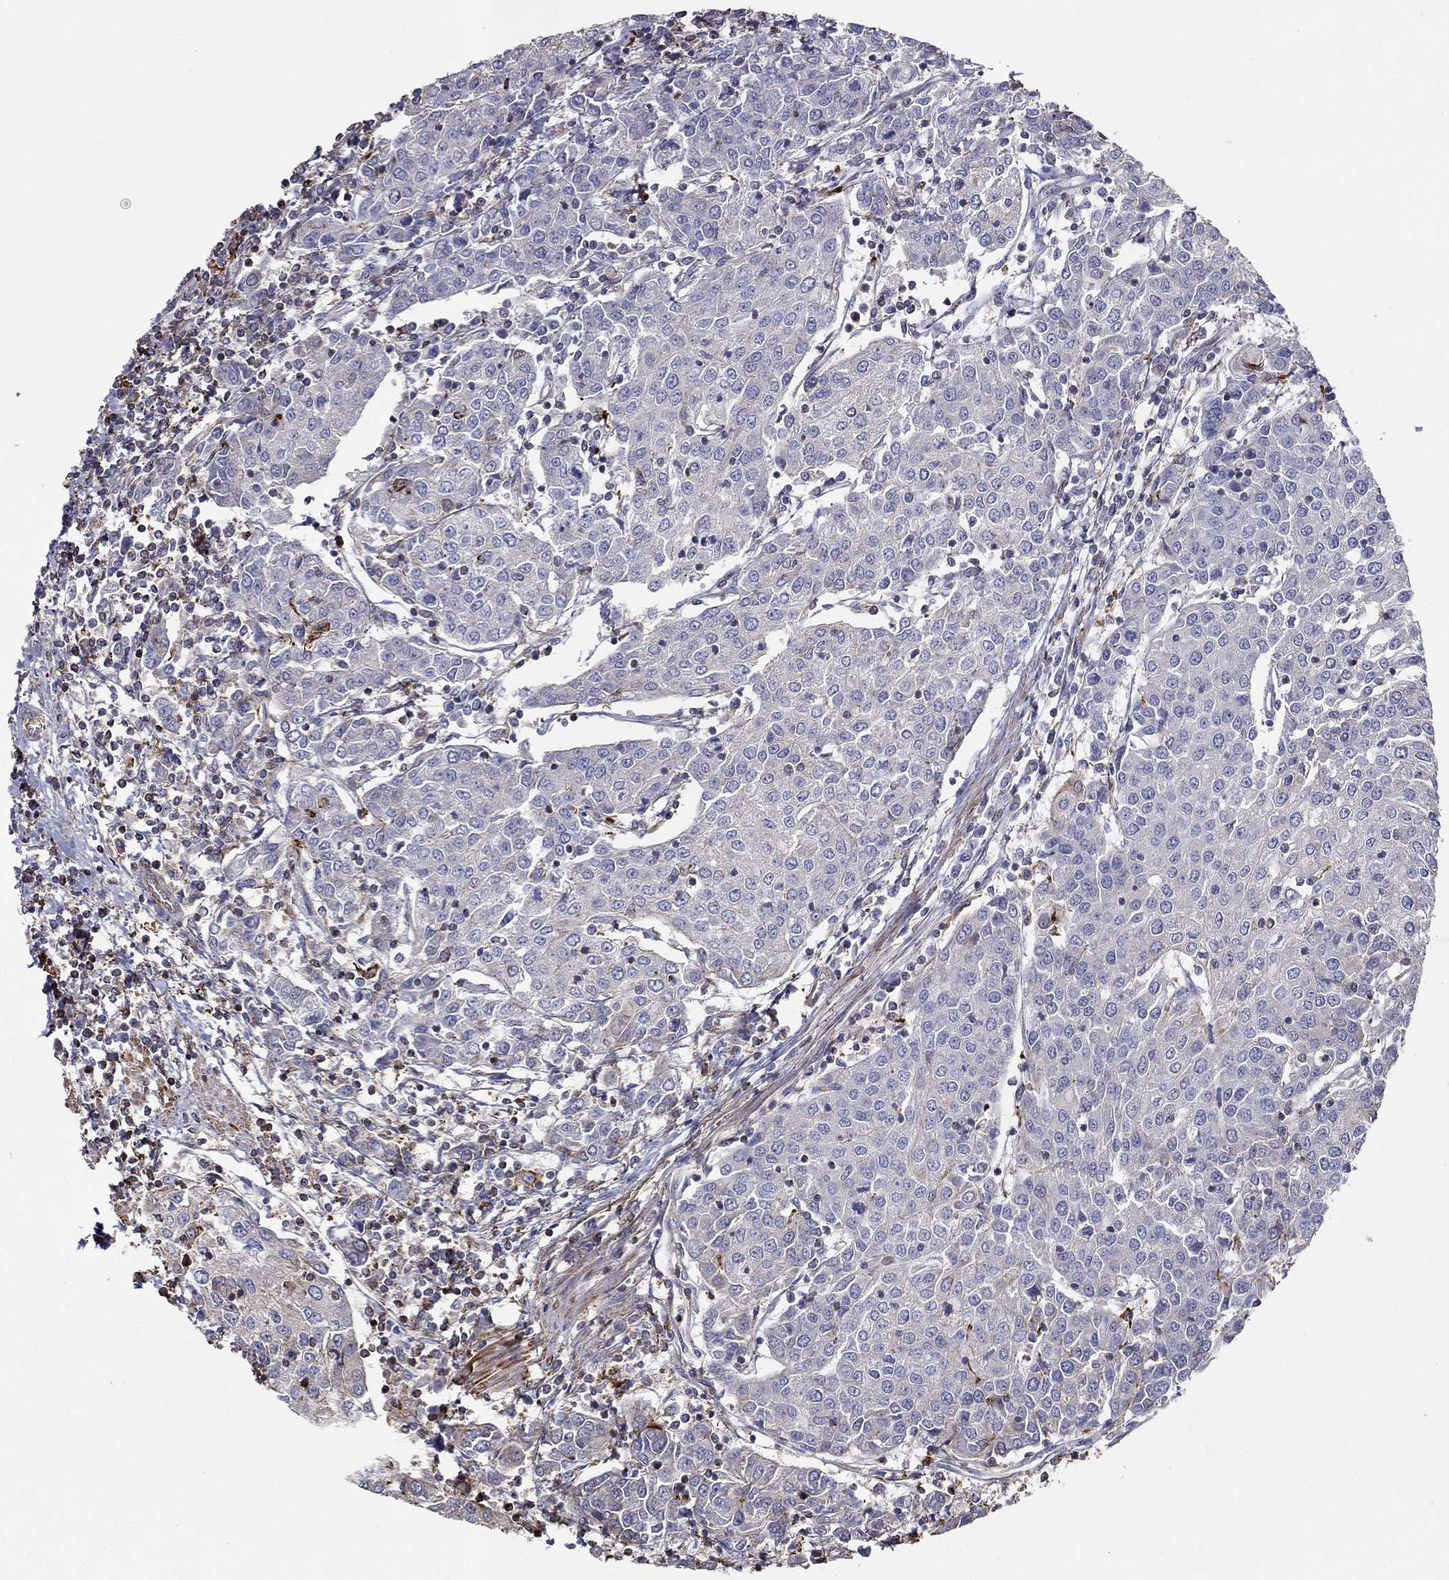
{"staining": {"intensity": "negative", "quantity": "none", "location": "none"}, "tissue": "urothelial cancer", "cell_type": "Tumor cells", "image_type": "cancer", "snomed": [{"axis": "morphology", "description": "Urothelial carcinoma, High grade"}, {"axis": "topography", "description": "Urinary bladder"}], "caption": "Tumor cells are negative for protein expression in human high-grade urothelial carcinoma. (Stains: DAB immunohistochemistry (IHC) with hematoxylin counter stain, Microscopy: brightfield microscopy at high magnification).", "gene": "NPHP1", "patient": {"sex": "female", "age": 85}}